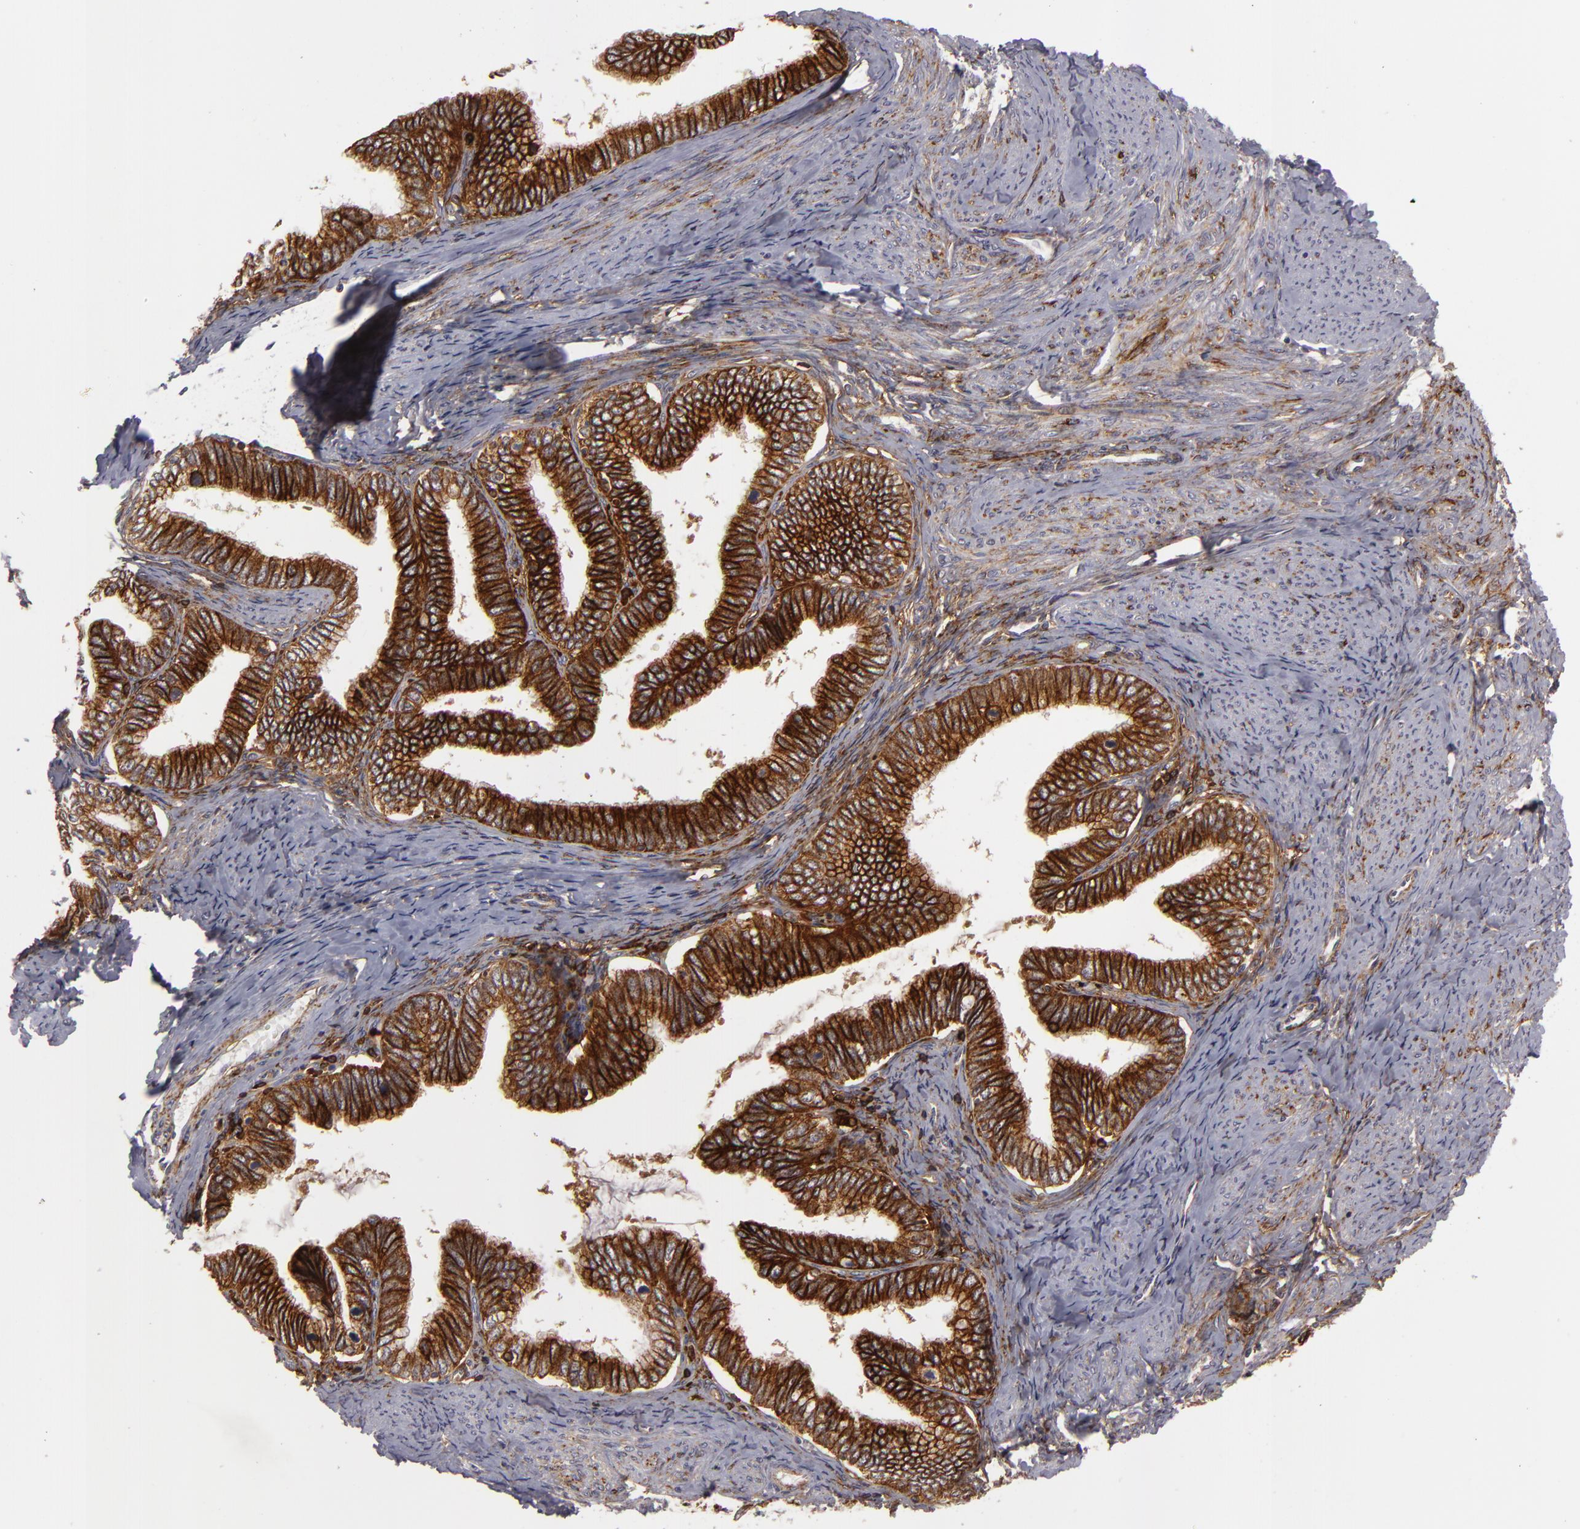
{"staining": {"intensity": "moderate", "quantity": ">75%", "location": "cytoplasmic/membranous"}, "tissue": "cervical cancer", "cell_type": "Tumor cells", "image_type": "cancer", "snomed": [{"axis": "morphology", "description": "Adenocarcinoma, NOS"}, {"axis": "topography", "description": "Cervix"}], "caption": "Immunohistochemistry image of neoplastic tissue: cervical adenocarcinoma stained using immunohistochemistry (IHC) reveals medium levels of moderate protein expression localized specifically in the cytoplasmic/membranous of tumor cells, appearing as a cytoplasmic/membranous brown color.", "gene": "ALCAM", "patient": {"sex": "female", "age": 49}}